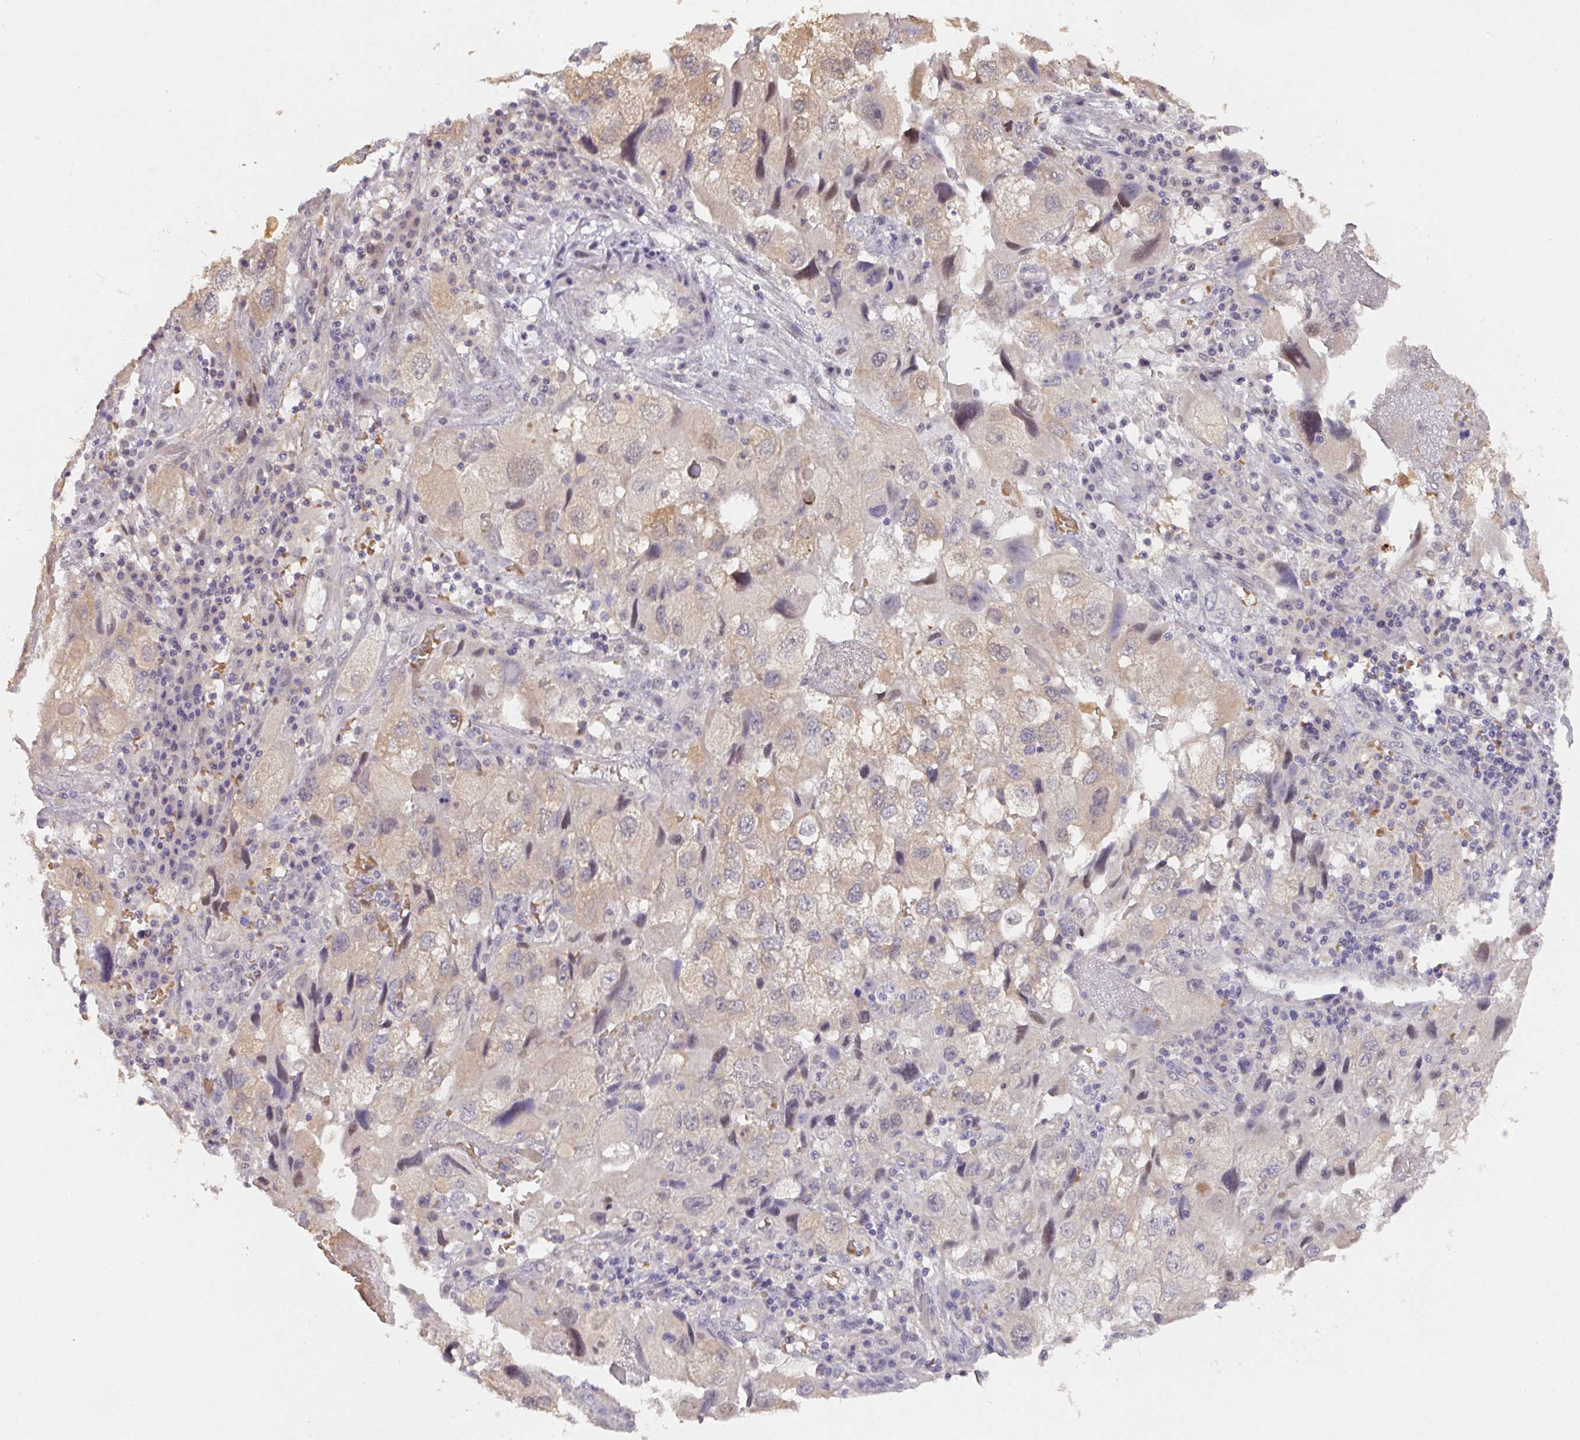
{"staining": {"intensity": "weak", "quantity": "25%-75%", "location": "cytoplasmic/membranous"}, "tissue": "endometrial cancer", "cell_type": "Tumor cells", "image_type": "cancer", "snomed": [{"axis": "morphology", "description": "Adenocarcinoma, NOS"}, {"axis": "topography", "description": "Endometrium"}], "caption": "DAB immunohistochemical staining of human endometrial adenocarcinoma demonstrates weak cytoplasmic/membranous protein staining in about 25%-75% of tumor cells.", "gene": "FOXN4", "patient": {"sex": "female", "age": 49}}